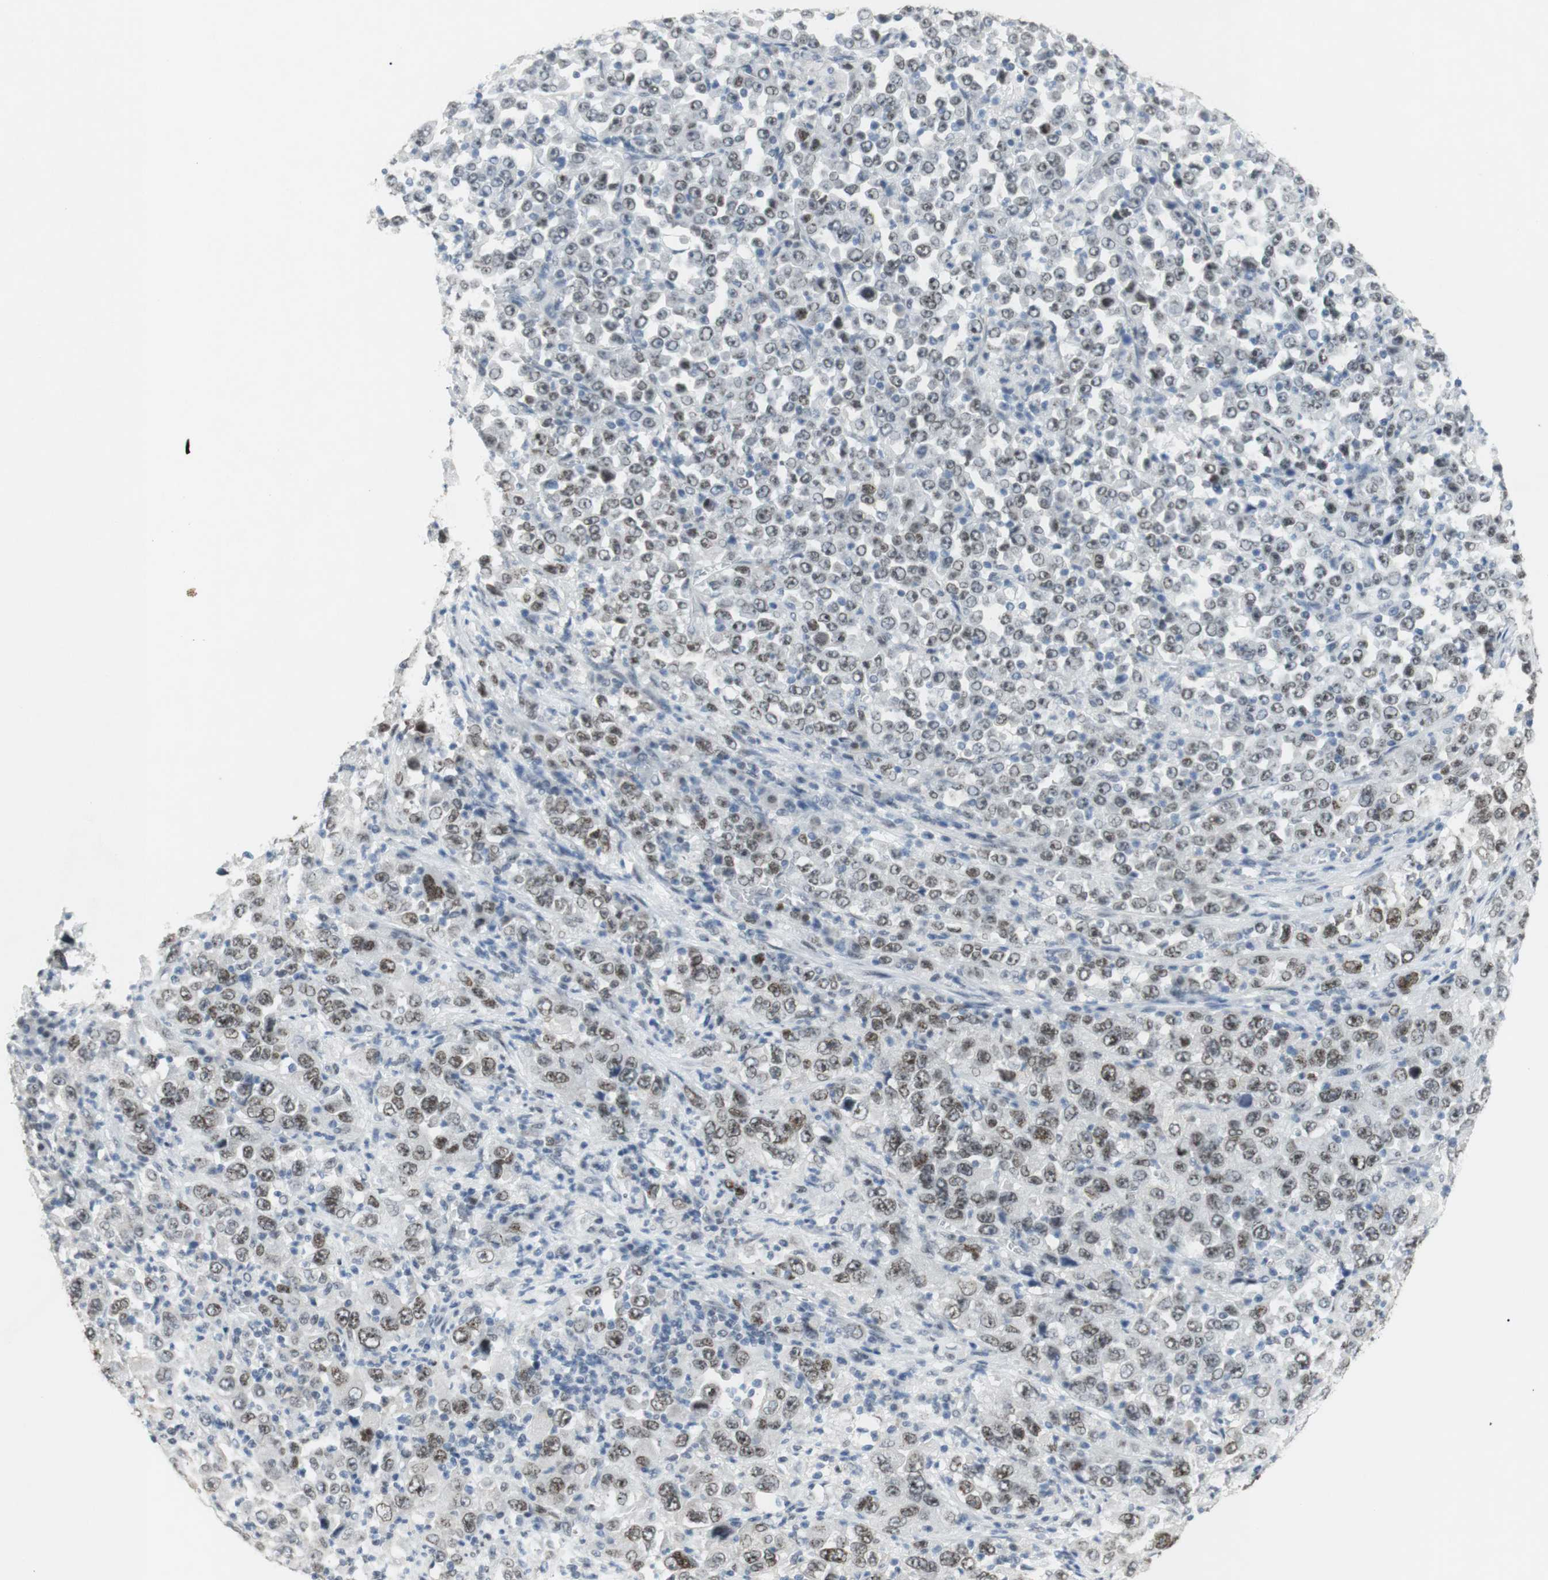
{"staining": {"intensity": "weak", "quantity": ">75%", "location": "nuclear"}, "tissue": "stomach cancer", "cell_type": "Tumor cells", "image_type": "cancer", "snomed": [{"axis": "morphology", "description": "Normal tissue, NOS"}, {"axis": "morphology", "description": "Adenocarcinoma, NOS"}, {"axis": "topography", "description": "Stomach, upper"}, {"axis": "topography", "description": "Stomach"}], "caption": "Protein positivity by IHC reveals weak nuclear staining in about >75% of tumor cells in stomach cancer (adenocarcinoma).", "gene": "BMI1", "patient": {"sex": "male", "age": 59}}